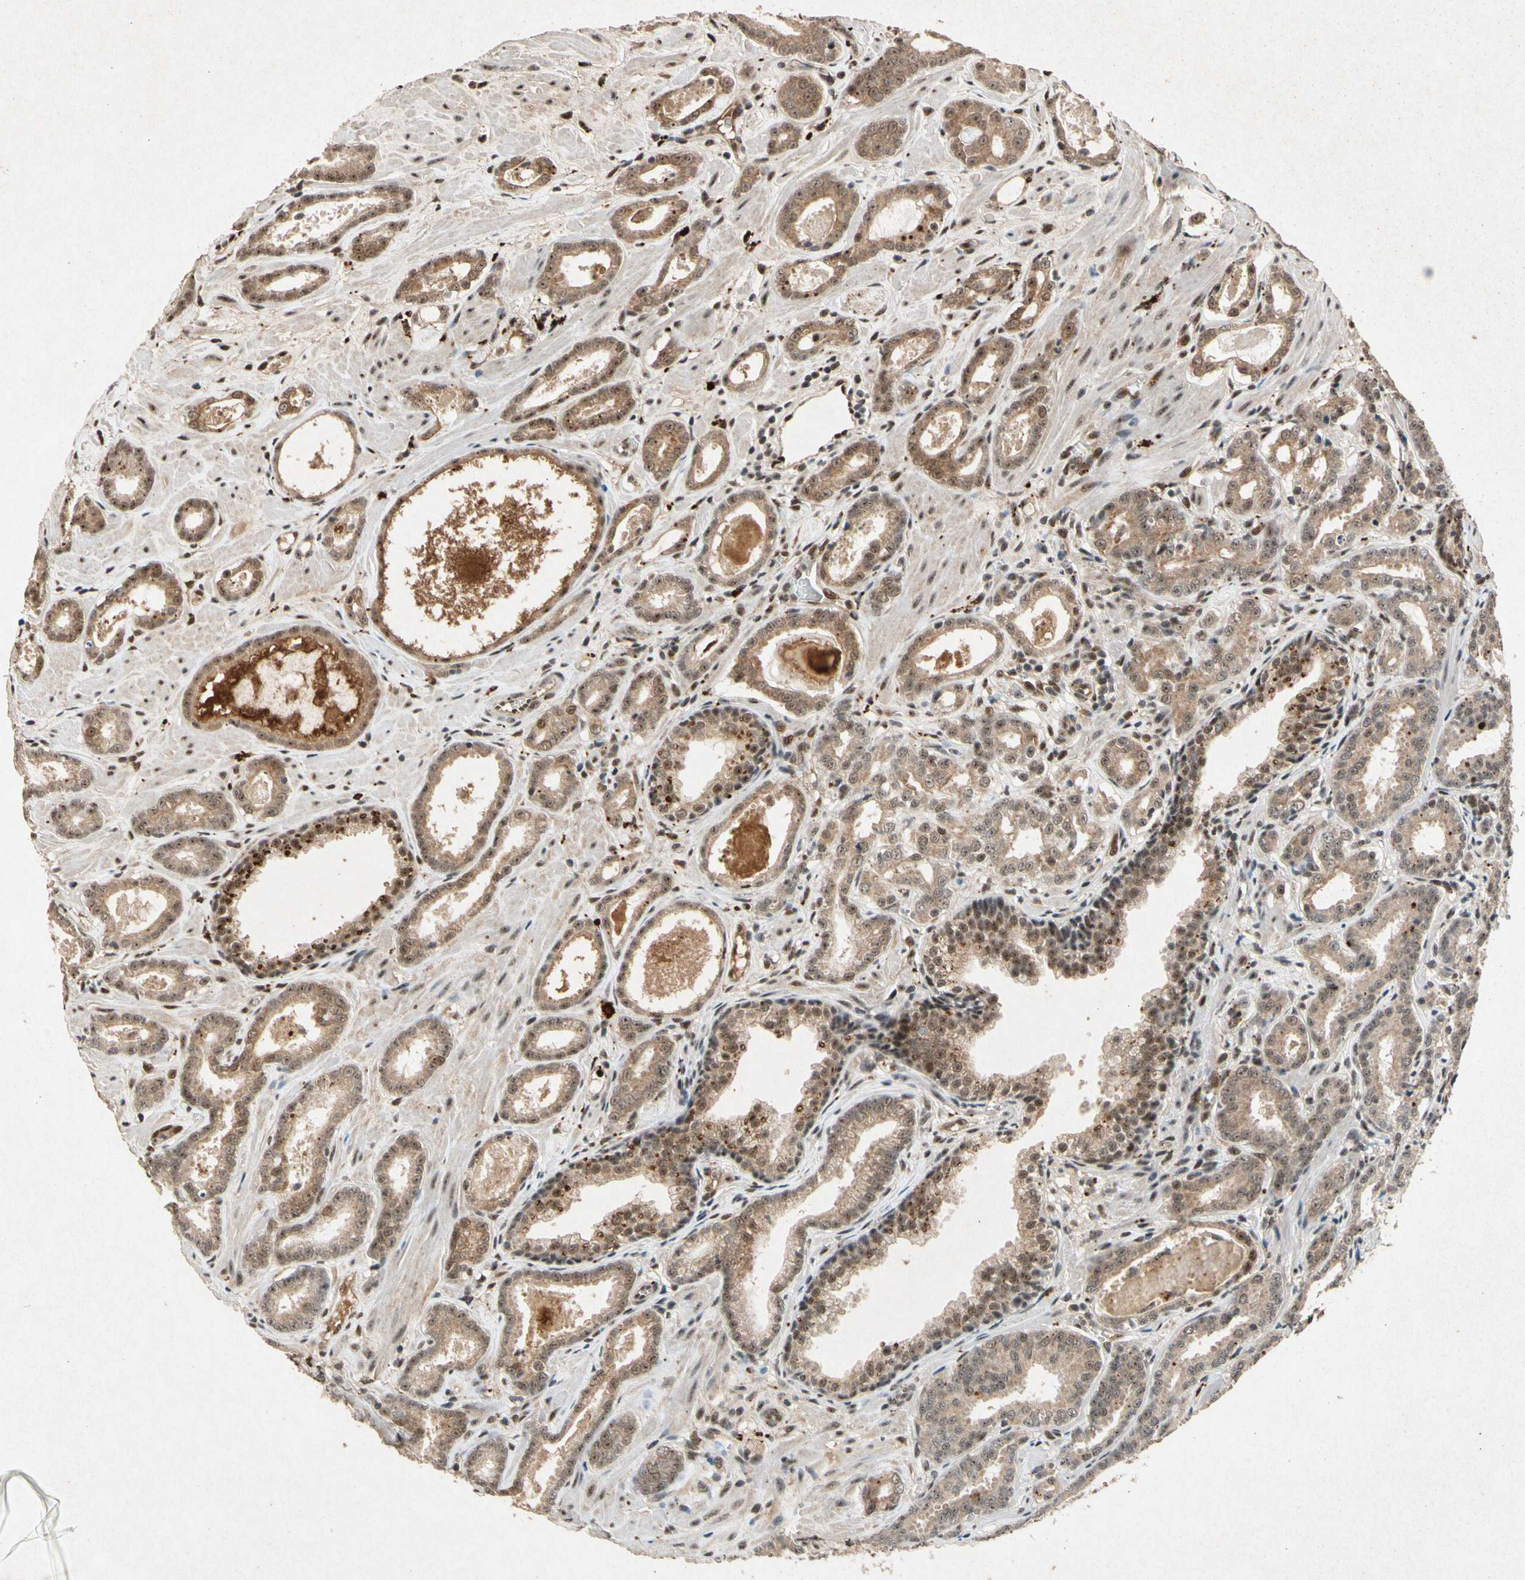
{"staining": {"intensity": "moderate", "quantity": ">75%", "location": "cytoplasmic/membranous,nuclear"}, "tissue": "prostate cancer", "cell_type": "Tumor cells", "image_type": "cancer", "snomed": [{"axis": "morphology", "description": "Adenocarcinoma, Low grade"}, {"axis": "topography", "description": "Prostate"}], "caption": "This micrograph demonstrates prostate cancer stained with IHC to label a protein in brown. The cytoplasmic/membranous and nuclear of tumor cells show moderate positivity for the protein. Nuclei are counter-stained blue.", "gene": "PML", "patient": {"sex": "male", "age": 57}}